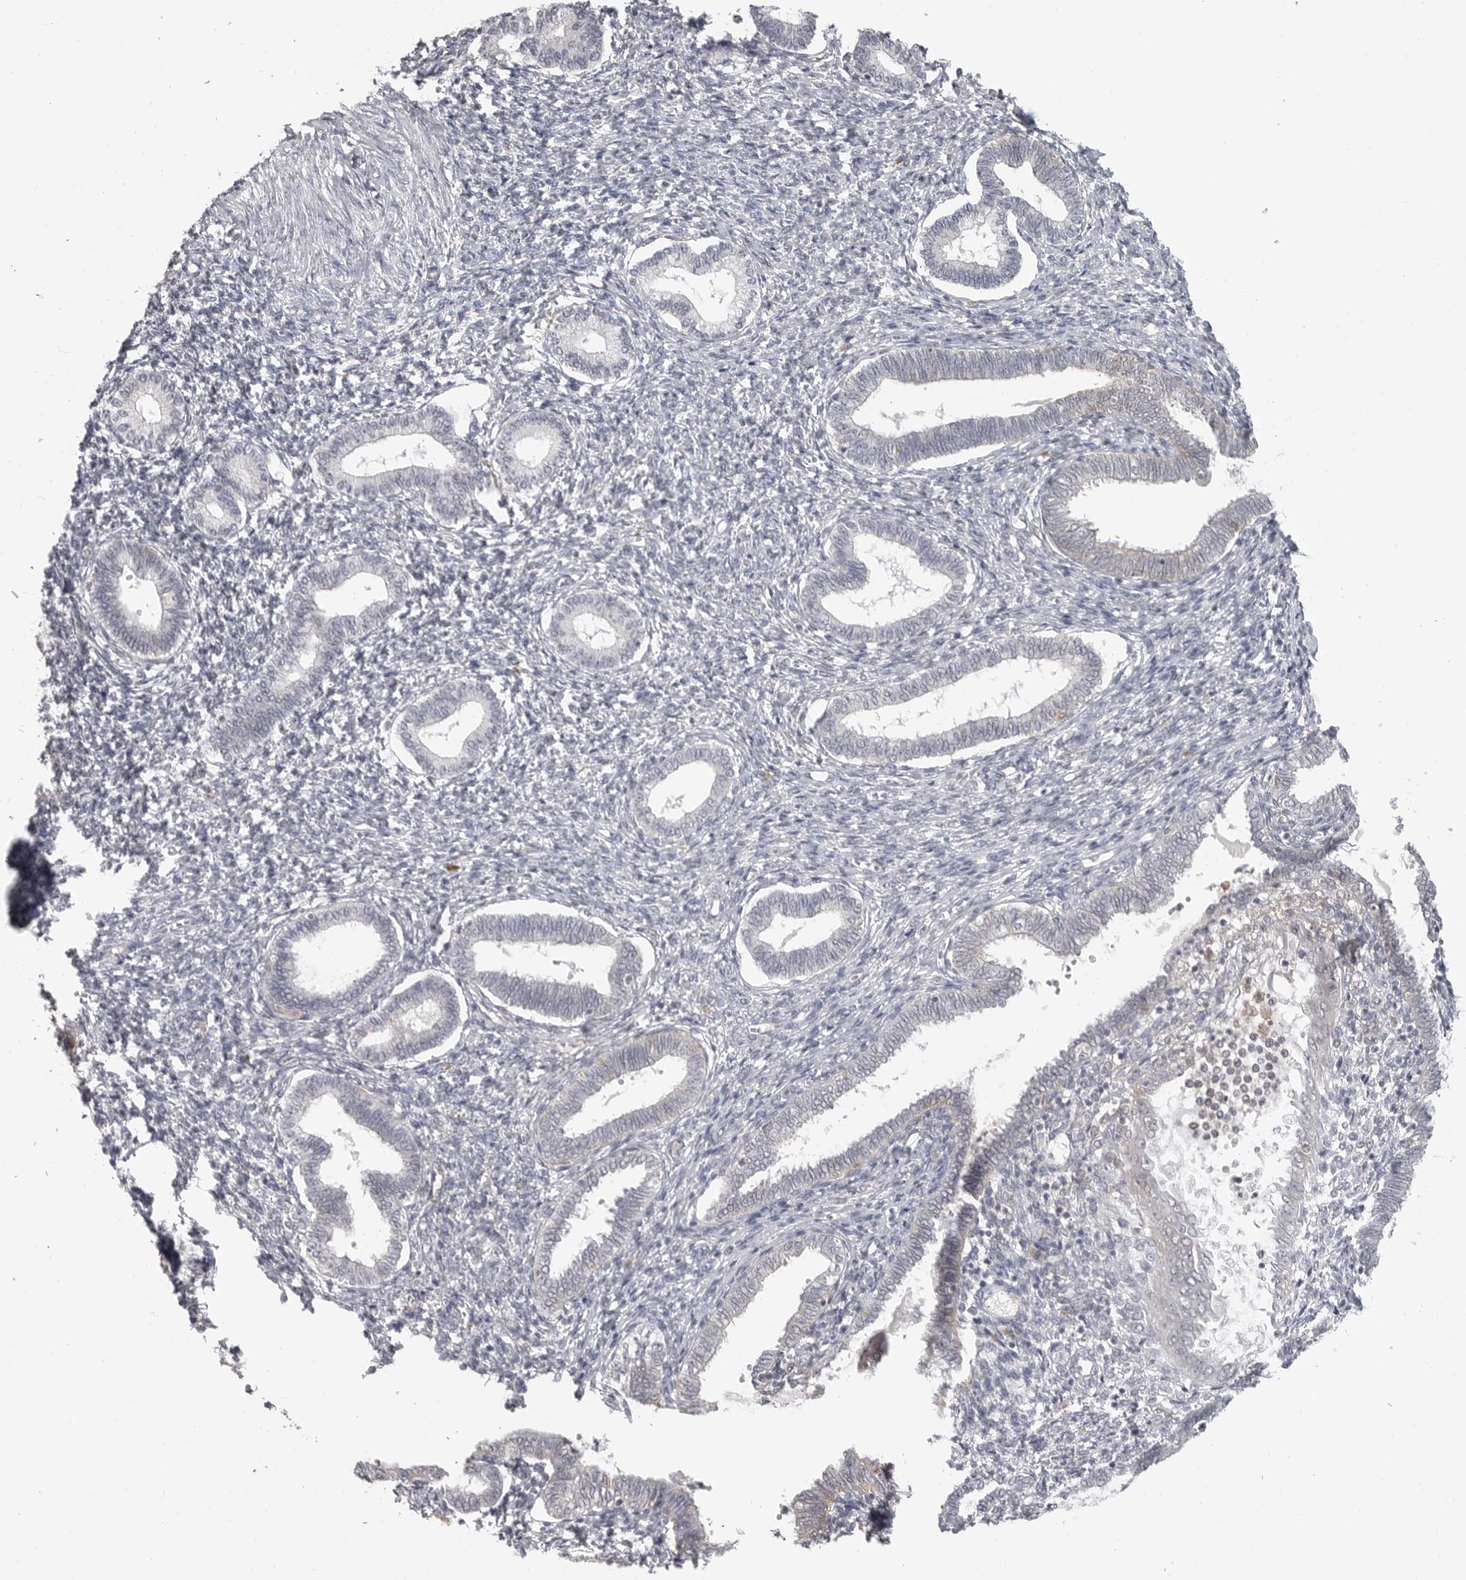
{"staining": {"intensity": "negative", "quantity": "none", "location": "none"}, "tissue": "endometrium", "cell_type": "Cells in endometrial stroma", "image_type": "normal", "snomed": [{"axis": "morphology", "description": "Normal tissue, NOS"}, {"axis": "topography", "description": "Endometrium"}], "caption": "This is a photomicrograph of immunohistochemistry staining of normal endometrium, which shows no expression in cells in endometrial stroma. Nuclei are stained in blue.", "gene": "IFNGR1", "patient": {"sex": "female", "age": 77}}